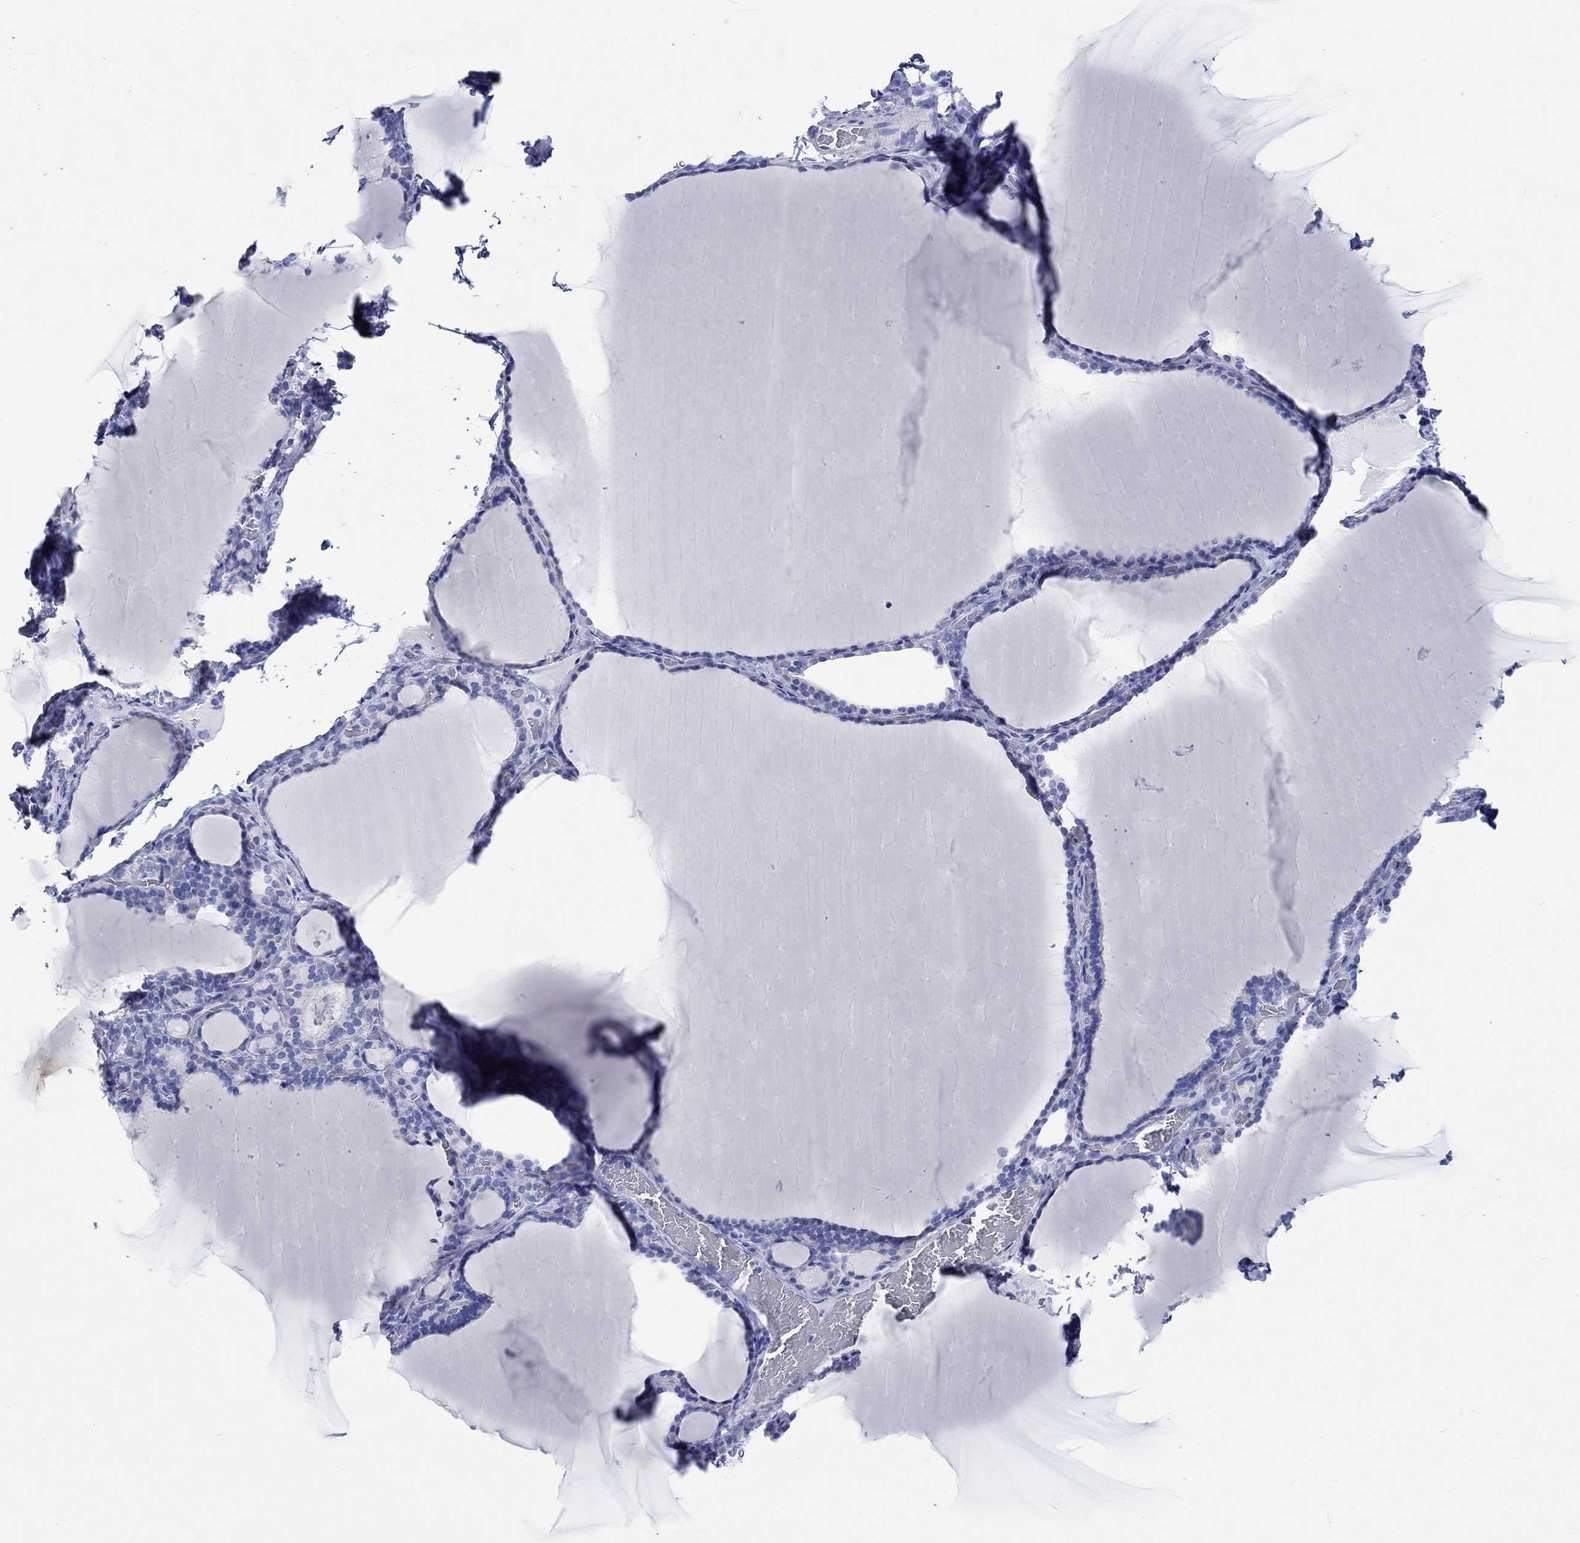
{"staining": {"intensity": "negative", "quantity": "none", "location": "none"}, "tissue": "thyroid gland", "cell_type": "Glandular cells", "image_type": "normal", "snomed": [{"axis": "morphology", "description": "Normal tissue, NOS"}, {"axis": "morphology", "description": "Hyperplasia, NOS"}, {"axis": "topography", "description": "Thyroid gland"}], "caption": "Immunohistochemistry micrograph of unremarkable thyroid gland stained for a protein (brown), which demonstrates no positivity in glandular cells. (DAB (3,3'-diaminobenzidine) immunohistochemistry, high magnification).", "gene": "CPLX1", "patient": {"sex": "female", "age": 27}}